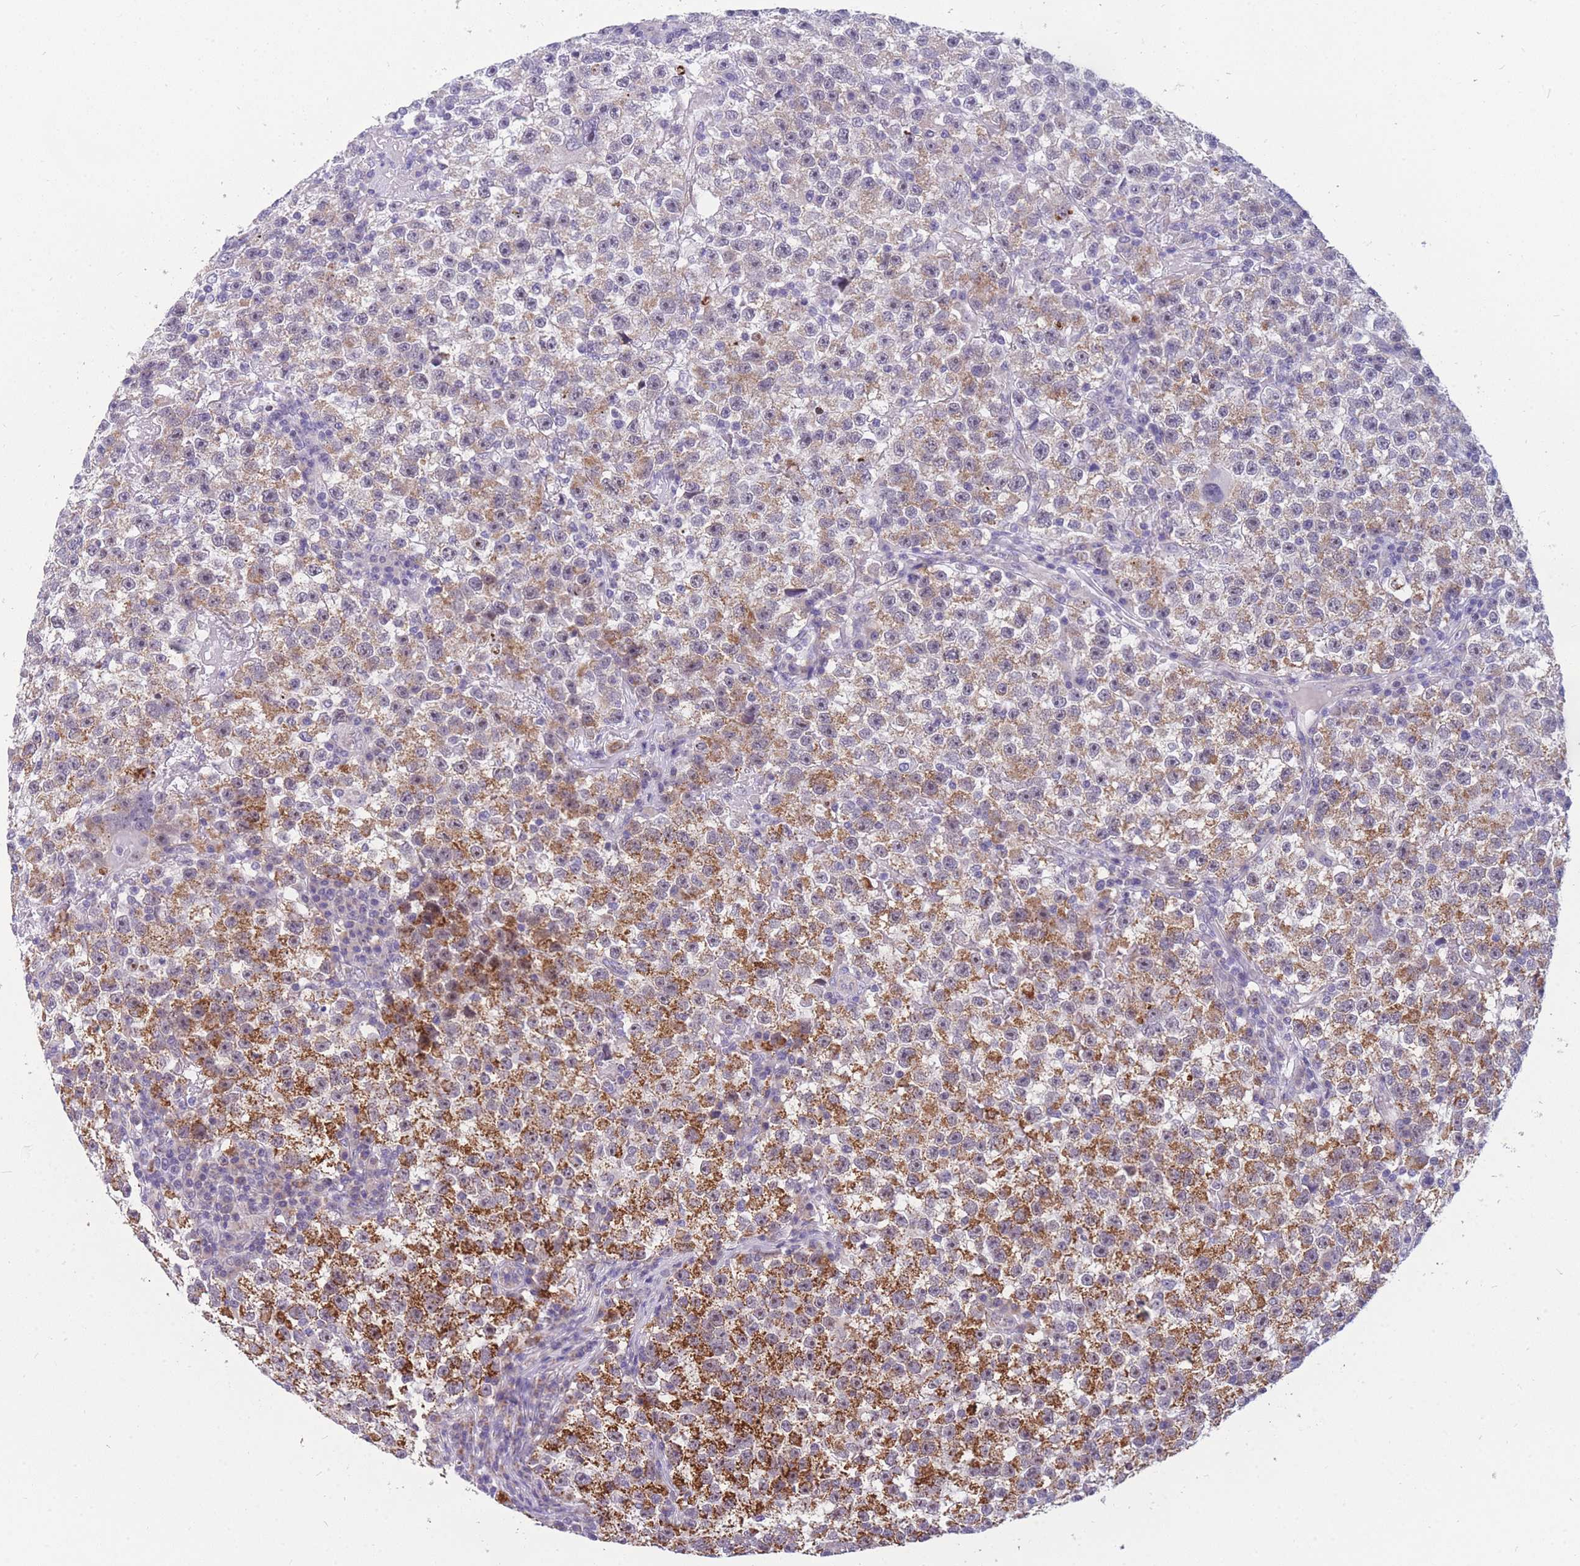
{"staining": {"intensity": "strong", "quantity": "25%-75%", "location": "cytoplasmic/membranous"}, "tissue": "testis cancer", "cell_type": "Tumor cells", "image_type": "cancer", "snomed": [{"axis": "morphology", "description": "Seminoma, NOS"}, {"axis": "topography", "description": "Testis"}], "caption": "The photomicrograph shows staining of testis seminoma, revealing strong cytoplasmic/membranous protein staining (brown color) within tumor cells.", "gene": "DDX49", "patient": {"sex": "male", "age": 22}}